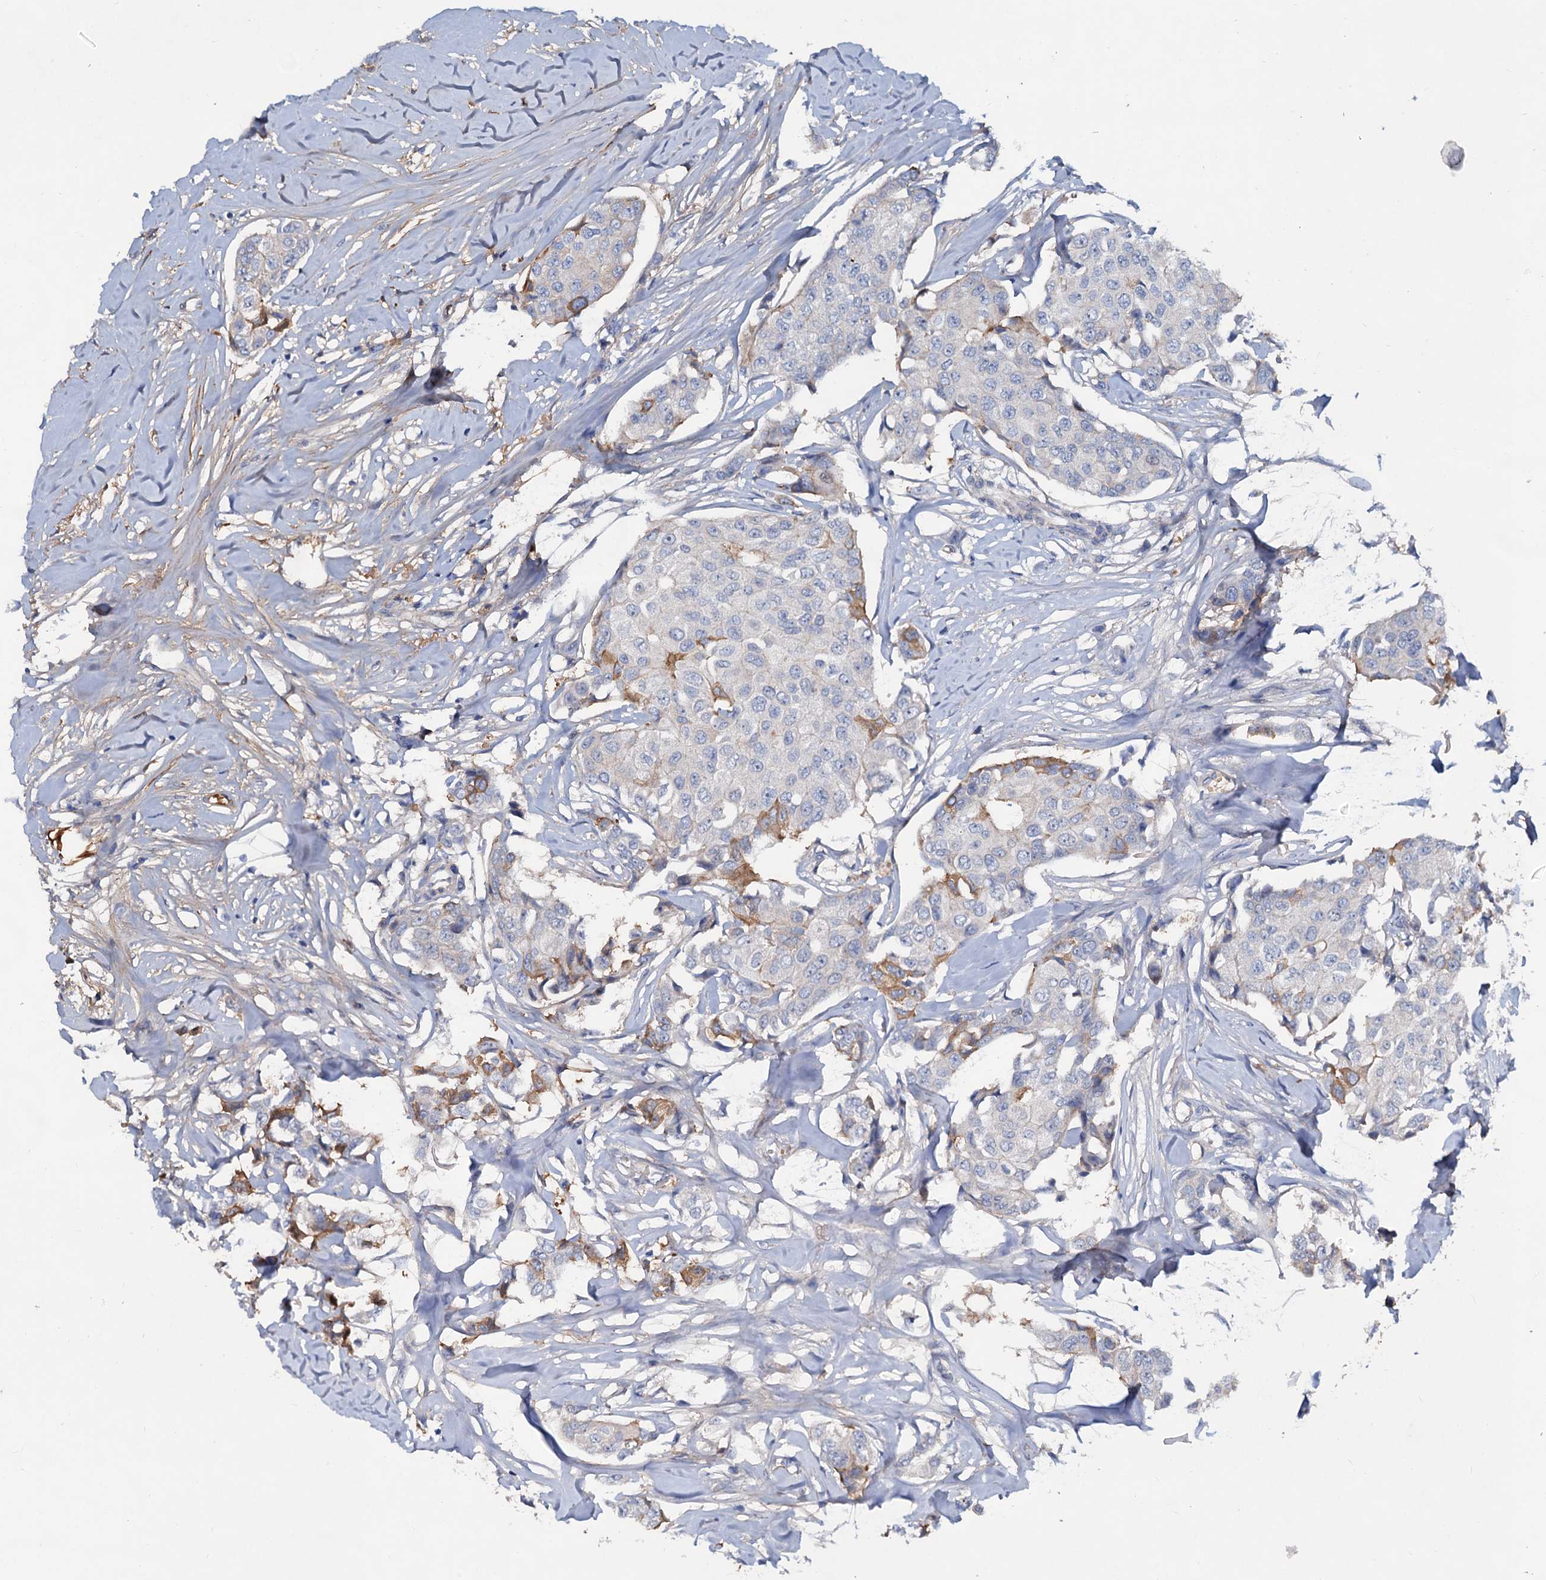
{"staining": {"intensity": "moderate", "quantity": "<25%", "location": "cytoplasmic/membranous"}, "tissue": "breast cancer", "cell_type": "Tumor cells", "image_type": "cancer", "snomed": [{"axis": "morphology", "description": "Duct carcinoma"}, {"axis": "topography", "description": "Breast"}], "caption": "A high-resolution photomicrograph shows immunohistochemistry (IHC) staining of breast cancer, which displays moderate cytoplasmic/membranous staining in approximately <25% of tumor cells.", "gene": "CHRD", "patient": {"sex": "female", "age": 80}}